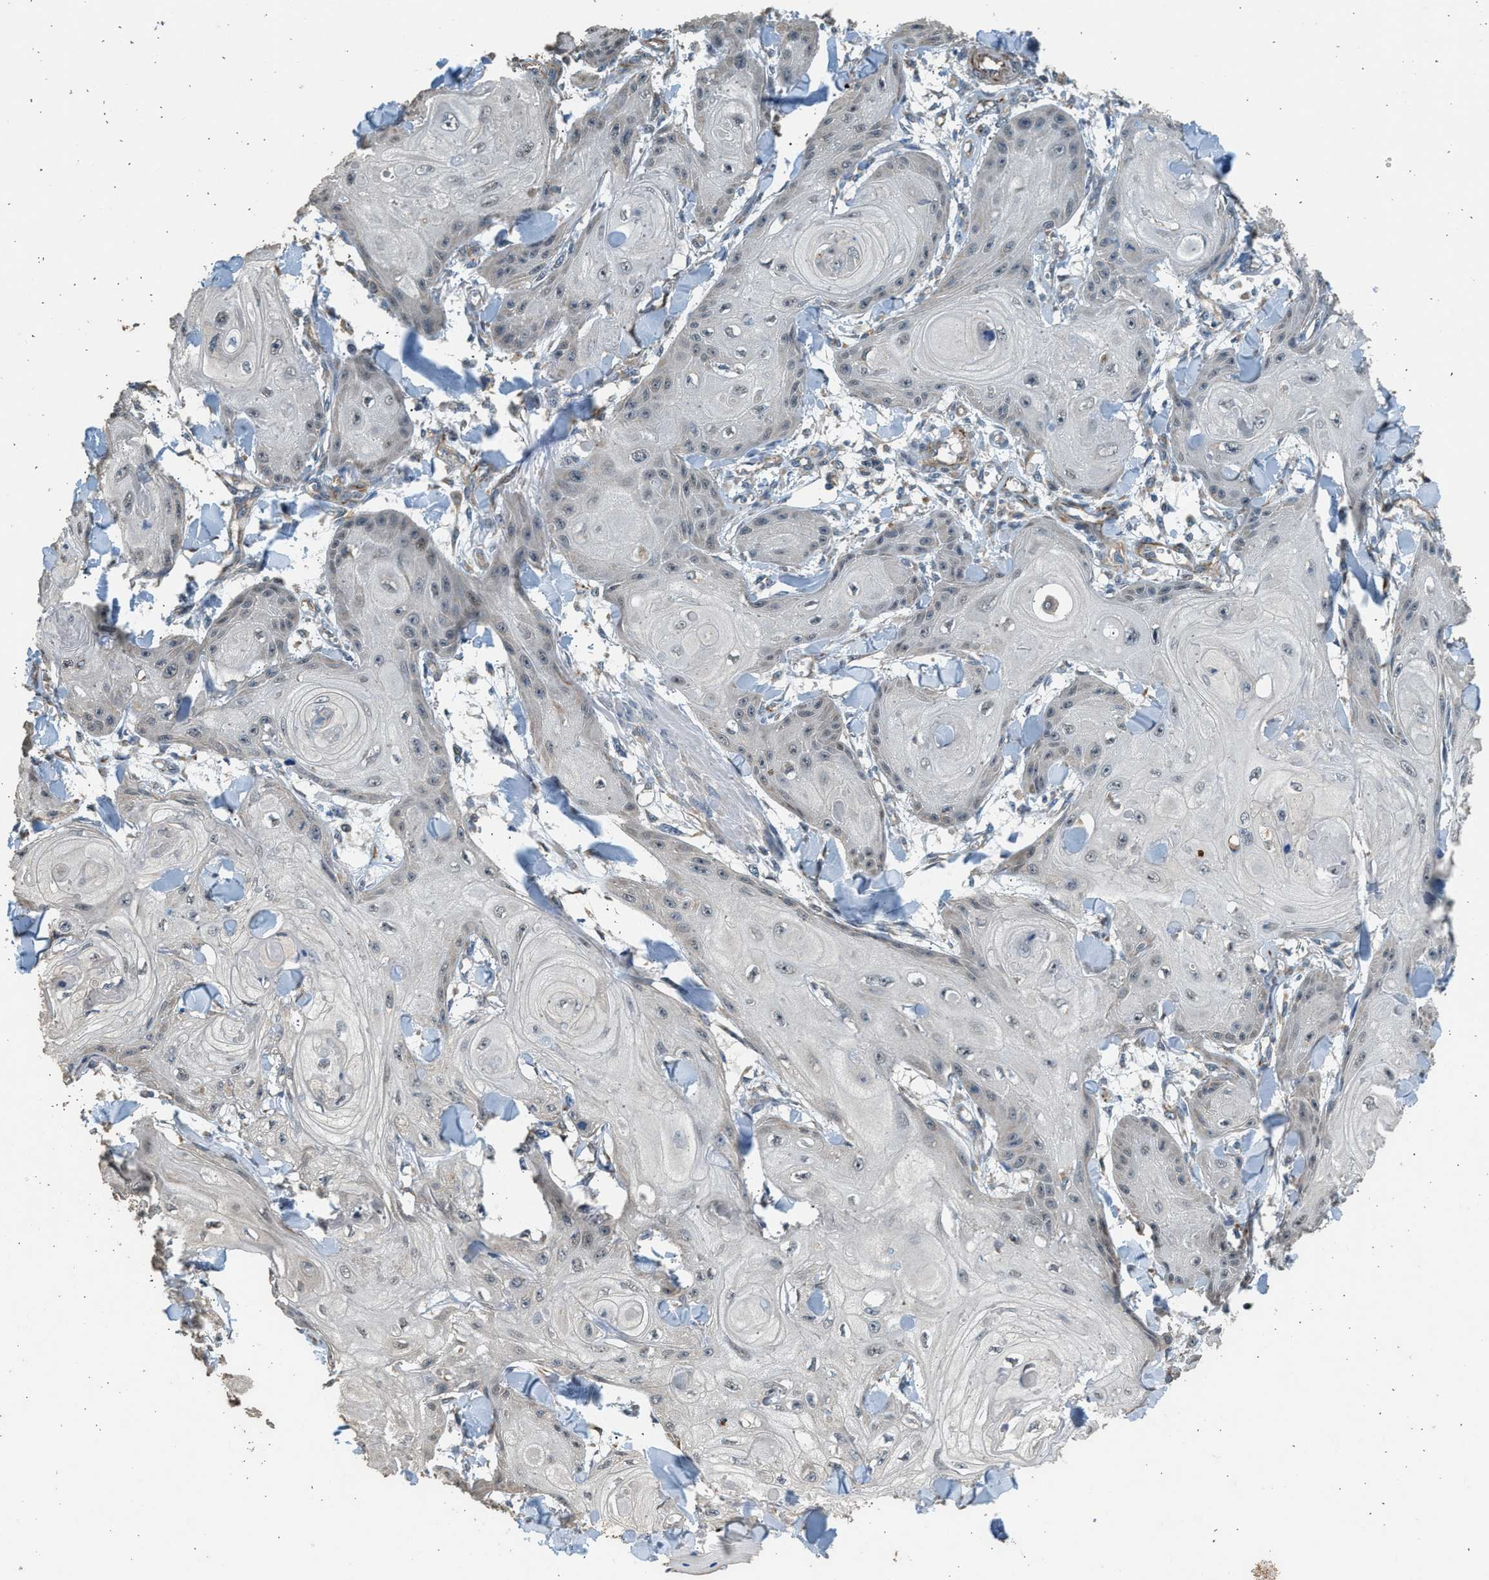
{"staining": {"intensity": "negative", "quantity": "none", "location": "none"}, "tissue": "skin cancer", "cell_type": "Tumor cells", "image_type": "cancer", "snomed": [{"axis": "morphology", "description": "Squamous cell carcinoma, NOS"}, {"axis": "topography", "description": "Skin"}], "caption": "This micrograph is of skin squamous cell carcinoma stained with immunohistochemistry to label a protein in brown with the nuclei are counter-stained blue. There is no staining in tumor cells.", "gene": "PCLO", "patient": {"sex": "male", "age": 74}}